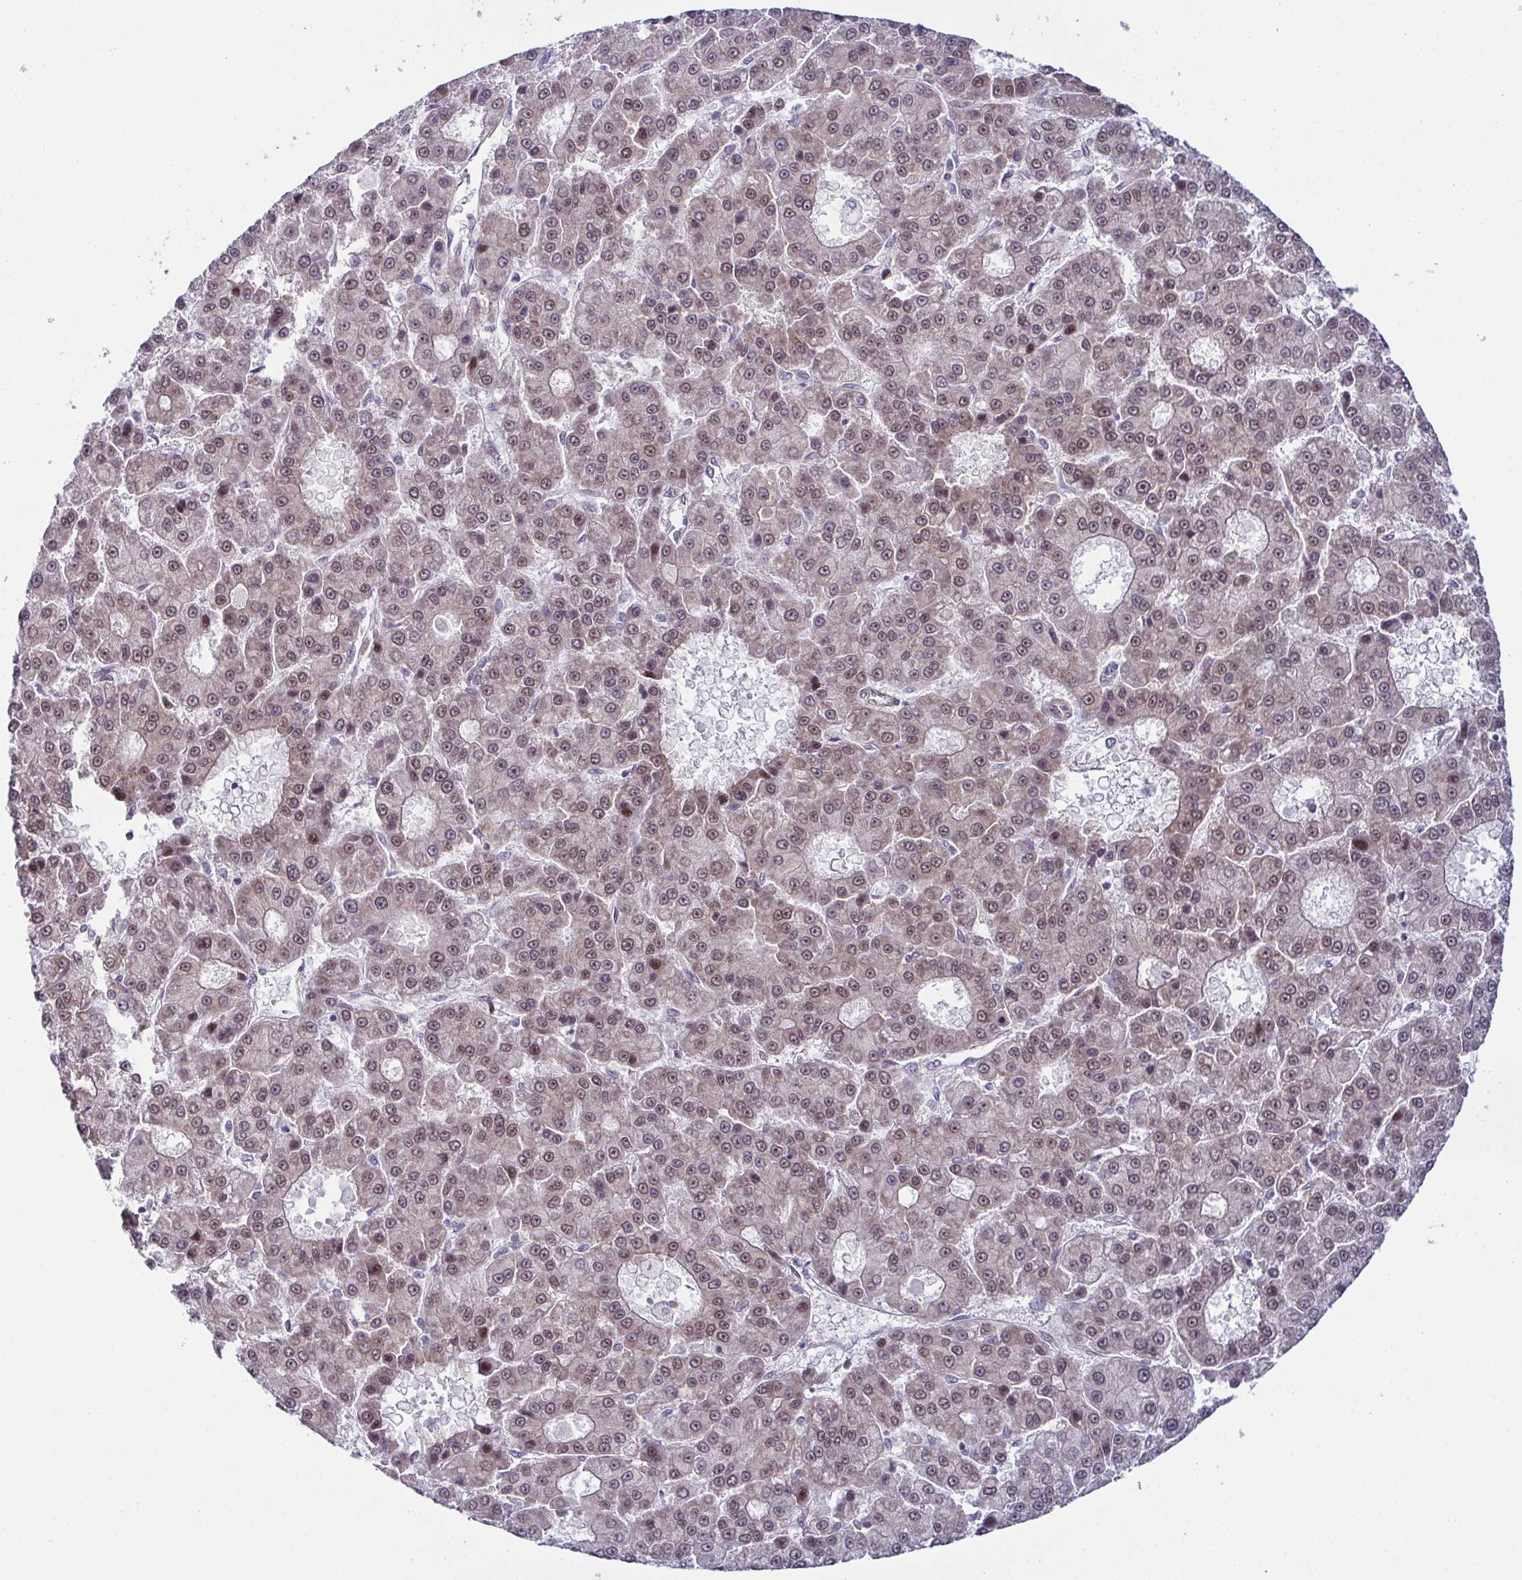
{"staining": {"intensity": "weak", "quantity": ">75%", "location": "nuclear"}, "tissue": "liver cancer", "cell_type": "Tumor cells", "image_type": "cancer", "snomed": [{"axis": "morphology", "description": "Carcinoma, Hepatocellular, NOS"}, {"axis": "topography", "description": "Liver"}], "caption": "Immunohistochemical staining of hepatocellular carcinoma (liver) reveals weak nuclear protein expression in approximately >75% of tumor cells.", "gene": "DNAJB1", "patient": {"sex": "male", "age": 70}}